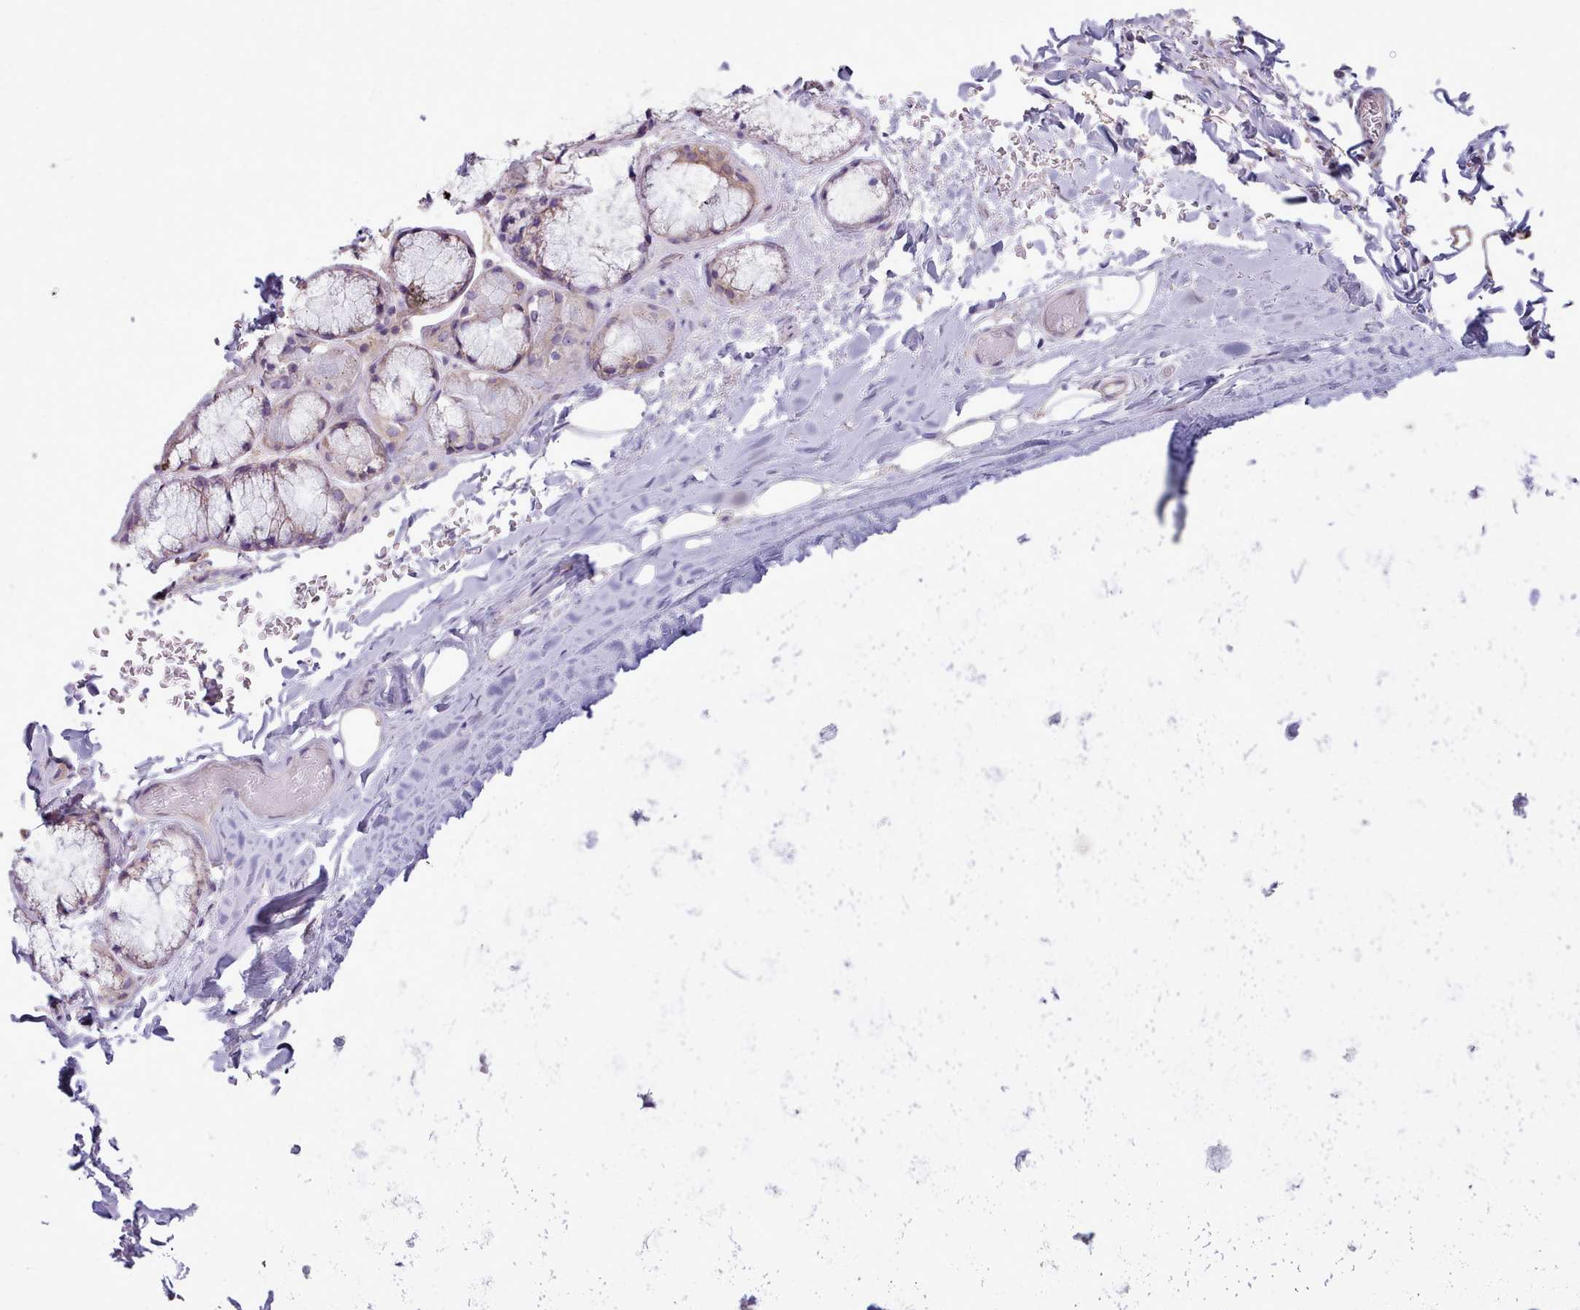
{"staining": {"intensity": "negative", "quantity": "none", "location": "none"}, "tissue": "adipose tissue", "cell_type": "Adipocytes", "image_type": "normal", "snomed": [{"axis": "morphology", "description": "Normal tissue, NOS"}, {"axis": "topography", "description": "Cartilage tissue"}], "caption": "Immunohistochemical staining of unremarkable human adipose tissue exhibits no significant staining in adipocytes.", "gene": "DPF1", "patient": {"sex": "male", "age": 73}}